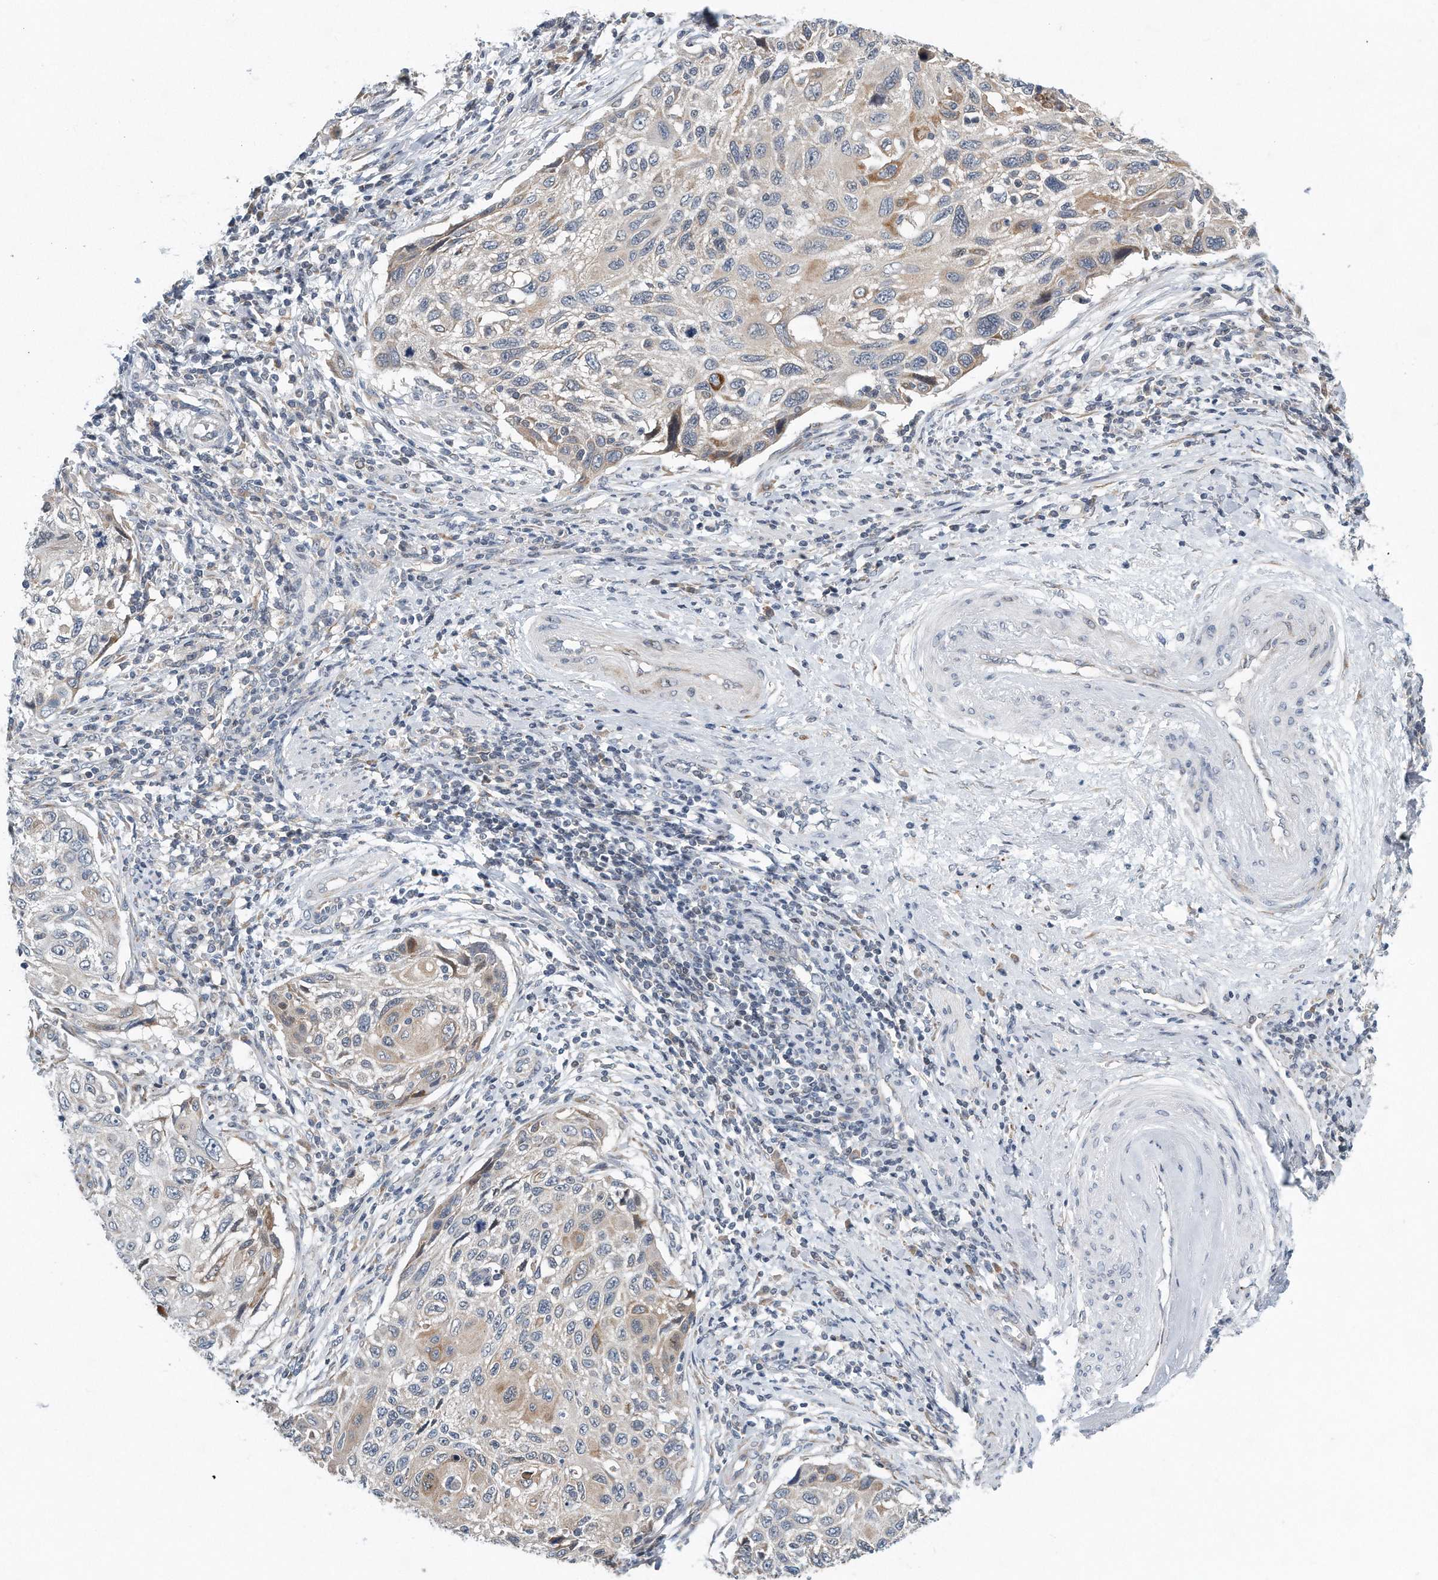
{"staining": {"intensity": "moderate", "quantity": "<25%", "location": "cytoplasmic/membranous"}, "tissue": "cervical cancer", "cell_type": "Tumor cells", "image_type": "cancer", "snomed": [{"axis": "morphology", "description": "Squamous cell carcinoma, NOS"}, {"axis": "topography", "description": "Cervix"}], "caption": "Cervical cancer (squamous cell carcinoma) stained for a protein (brown) exhibits moderate cytoplasmic/membranous positive staining in about <25% of tumor cells.", "gene": "VLDLR", "patient": {"sex": "female", "age": 70}}